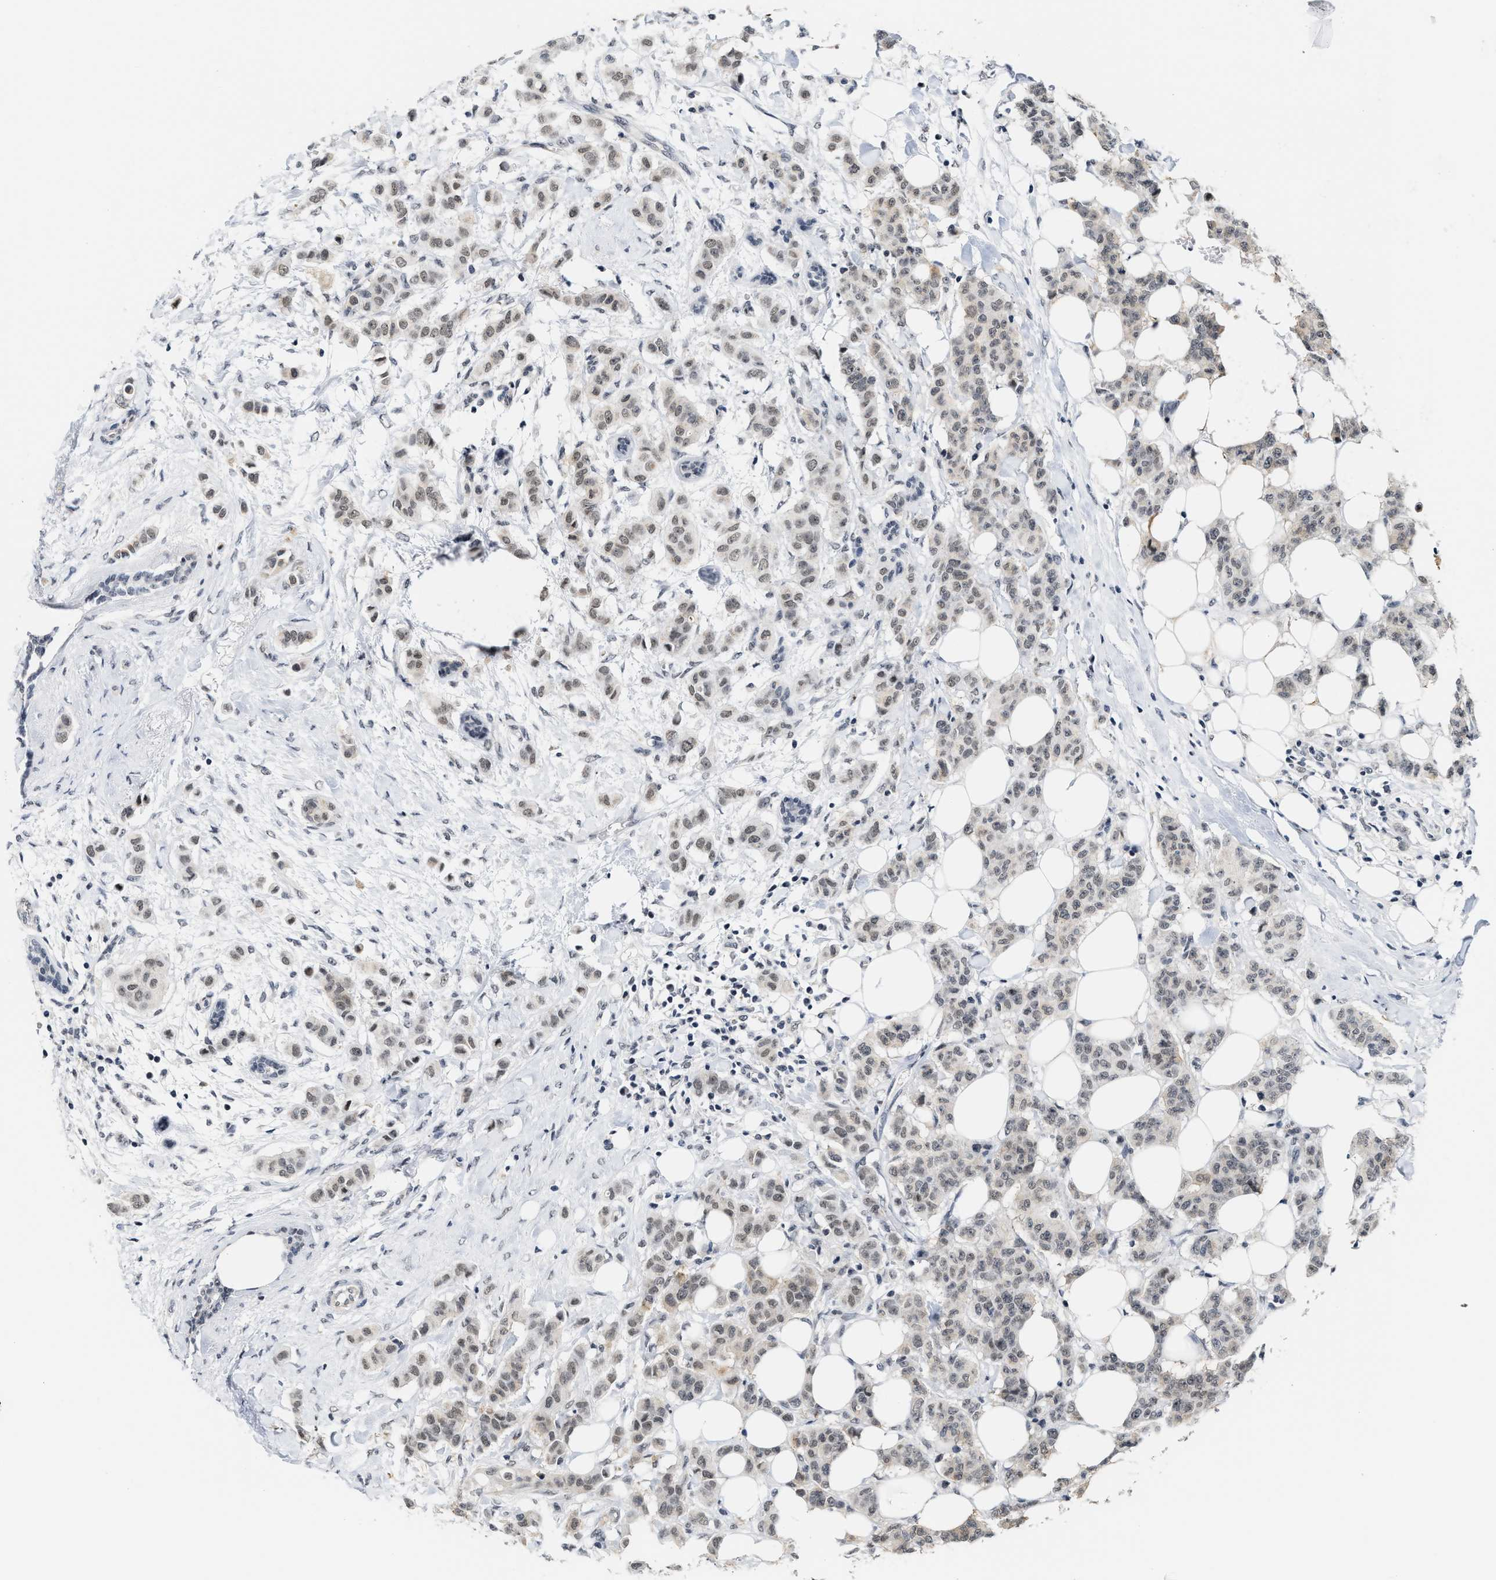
{"staining": {"intensity": "weak", "quantity": ">75%", "location": "nuclear"}, "tissue": "breast cancer", "cell_type": "Tumor cells", "image_type": "cancer", "snomed": [{"axis": "morphology", "description": "Duct carcinoma"}, {"axis": "topography", "description": "Breast"}], "caption": "Immunohistochemical staining of infiltrating ductal carcinoma (breast) demonstrates low levels of weak nuclear protein expression in about >75% of tumor cells.", "gene": "ANKRD6", "patient": {"sex": "female", "age": 40}}